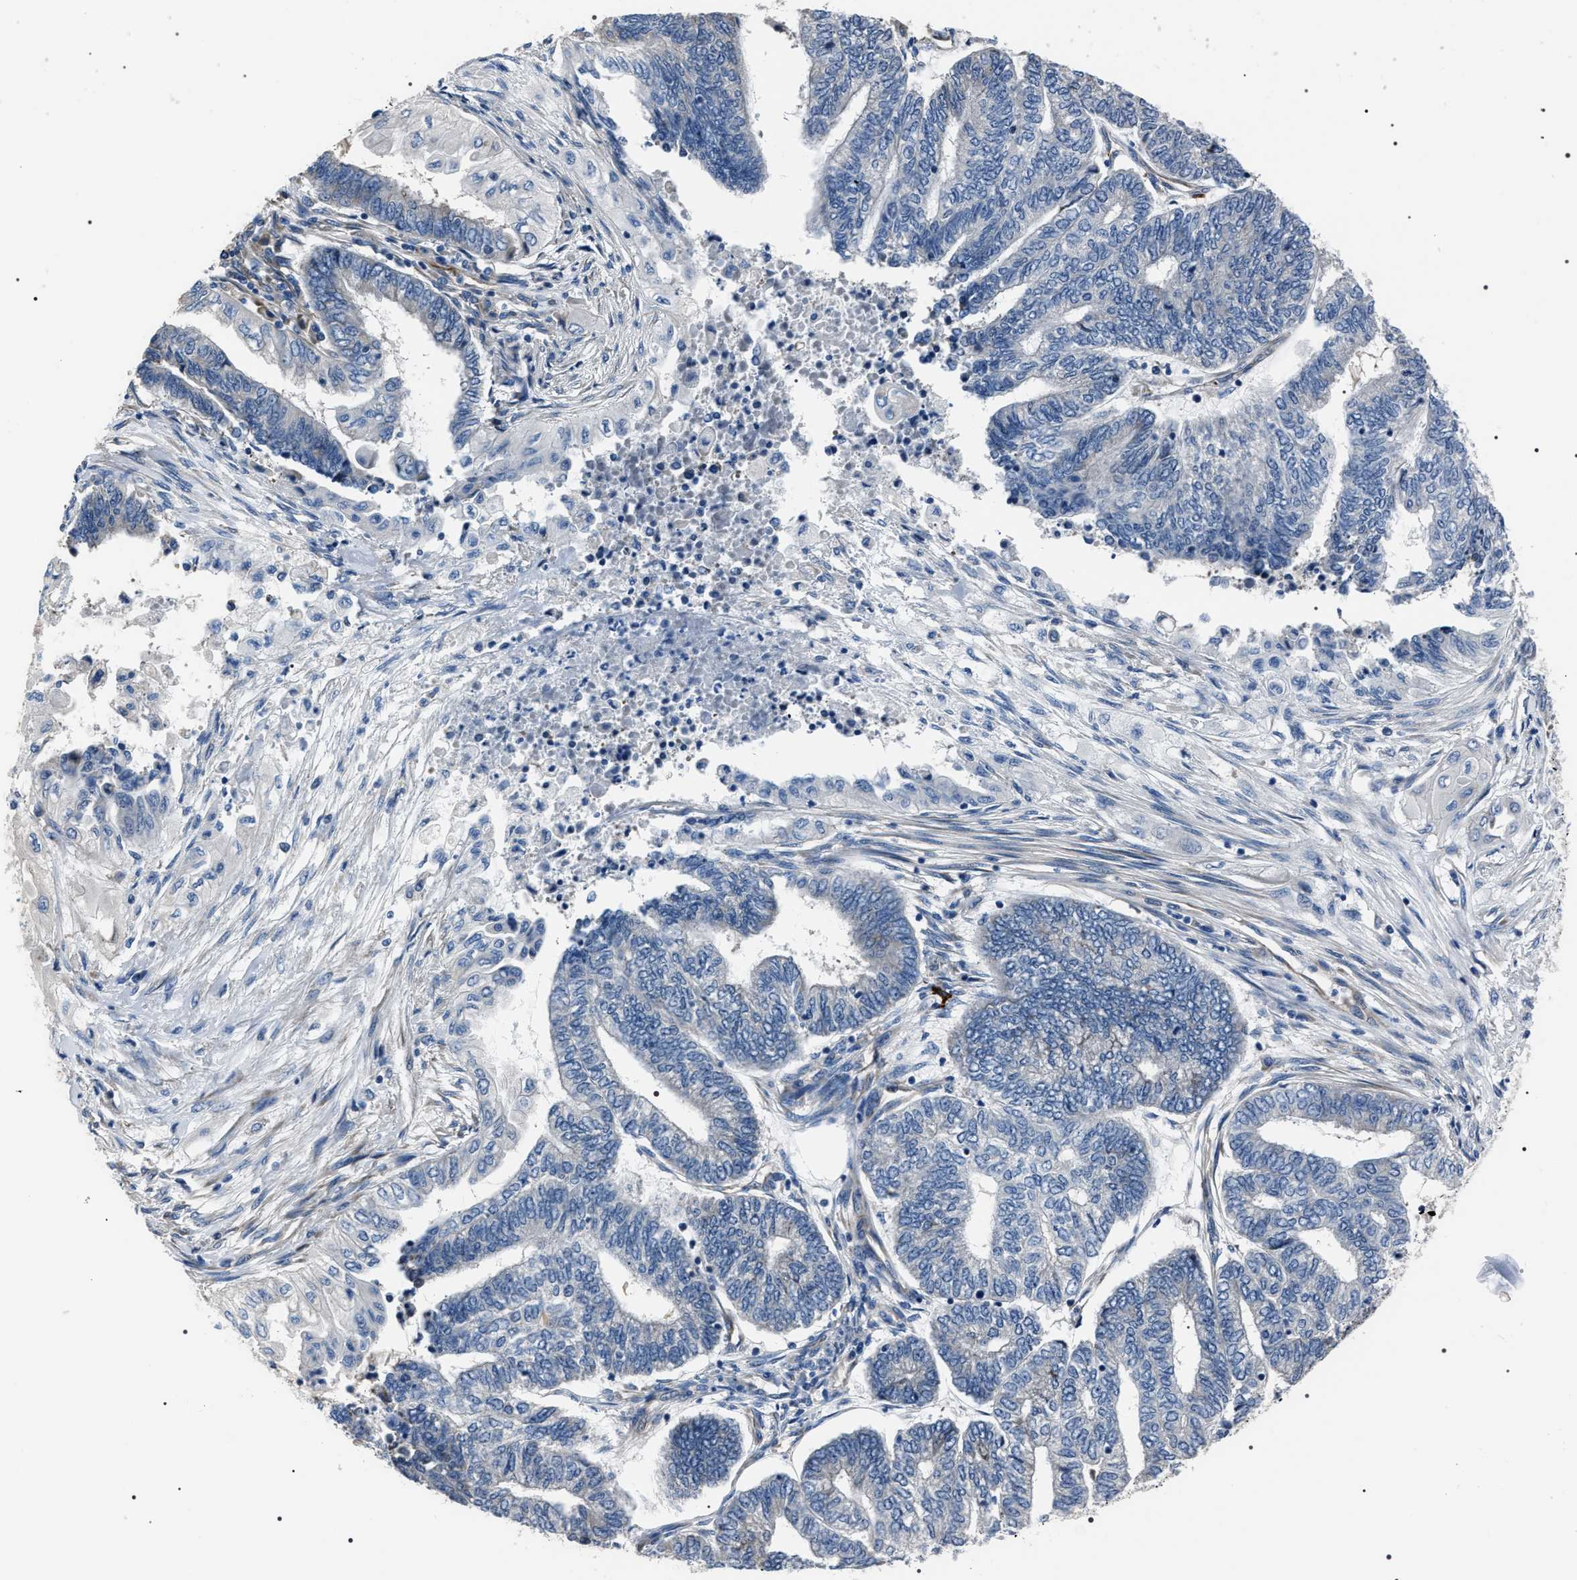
{"staining": {"intensity": "negative", "quantity": "none", "location": "none"}, "tissue": "endometrial cancer", "cell_type": "Tumor cells", "image_type": "cancer", "snomed": [{"axis": "morphology", "description": "Adenocarcinoma, NOS"}, {"axis": "topography", "description": "Uterus"}, {"axis": "topography", "description": "Endometrium"}], "caption": "DAB immunohistochemical staining of endometrial adenocarcinoma reveals no significant staining in tumor cells.", "gene": "PKD1L1", "patient": {"sex": "female", "age": 70}}